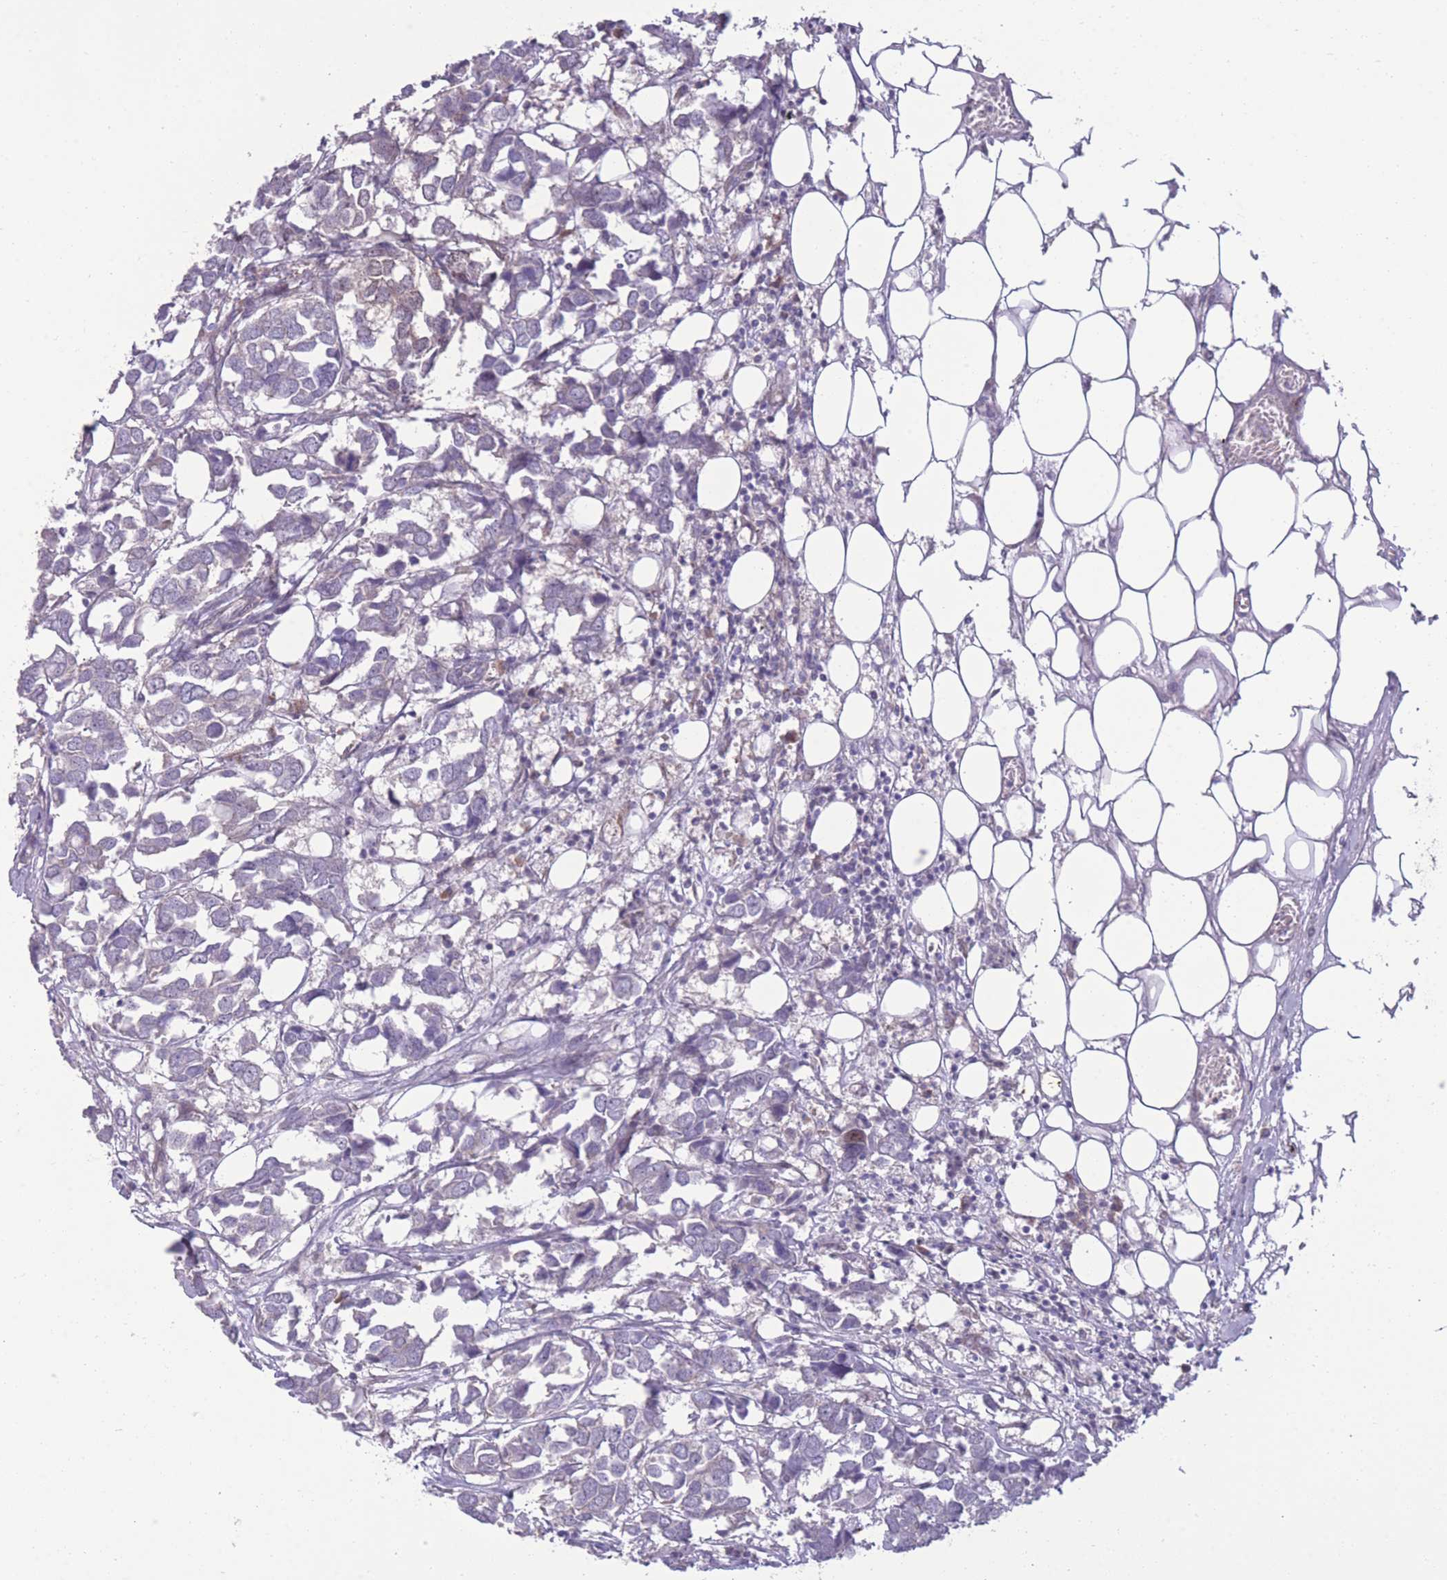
{"staining": {"intensity": "negative", "quantity": "none", "location": "none"}, "tissue": "breast cancer", "cell_type": "Tumor cells", "image_type": "cancer", "snomed": [{"axis": "morphology", "description": "Duct carcinoma"}, {"axis": "topography", "description": "Breast"}], "caption": "There is no significant staining in tumor cells of breast invasive ductal carcinoma. (Immunohistochemistry, brightfield microscopy, high magnification).", "gene": "RIC8A", "patient": {"sex": "female", "age": 83}}